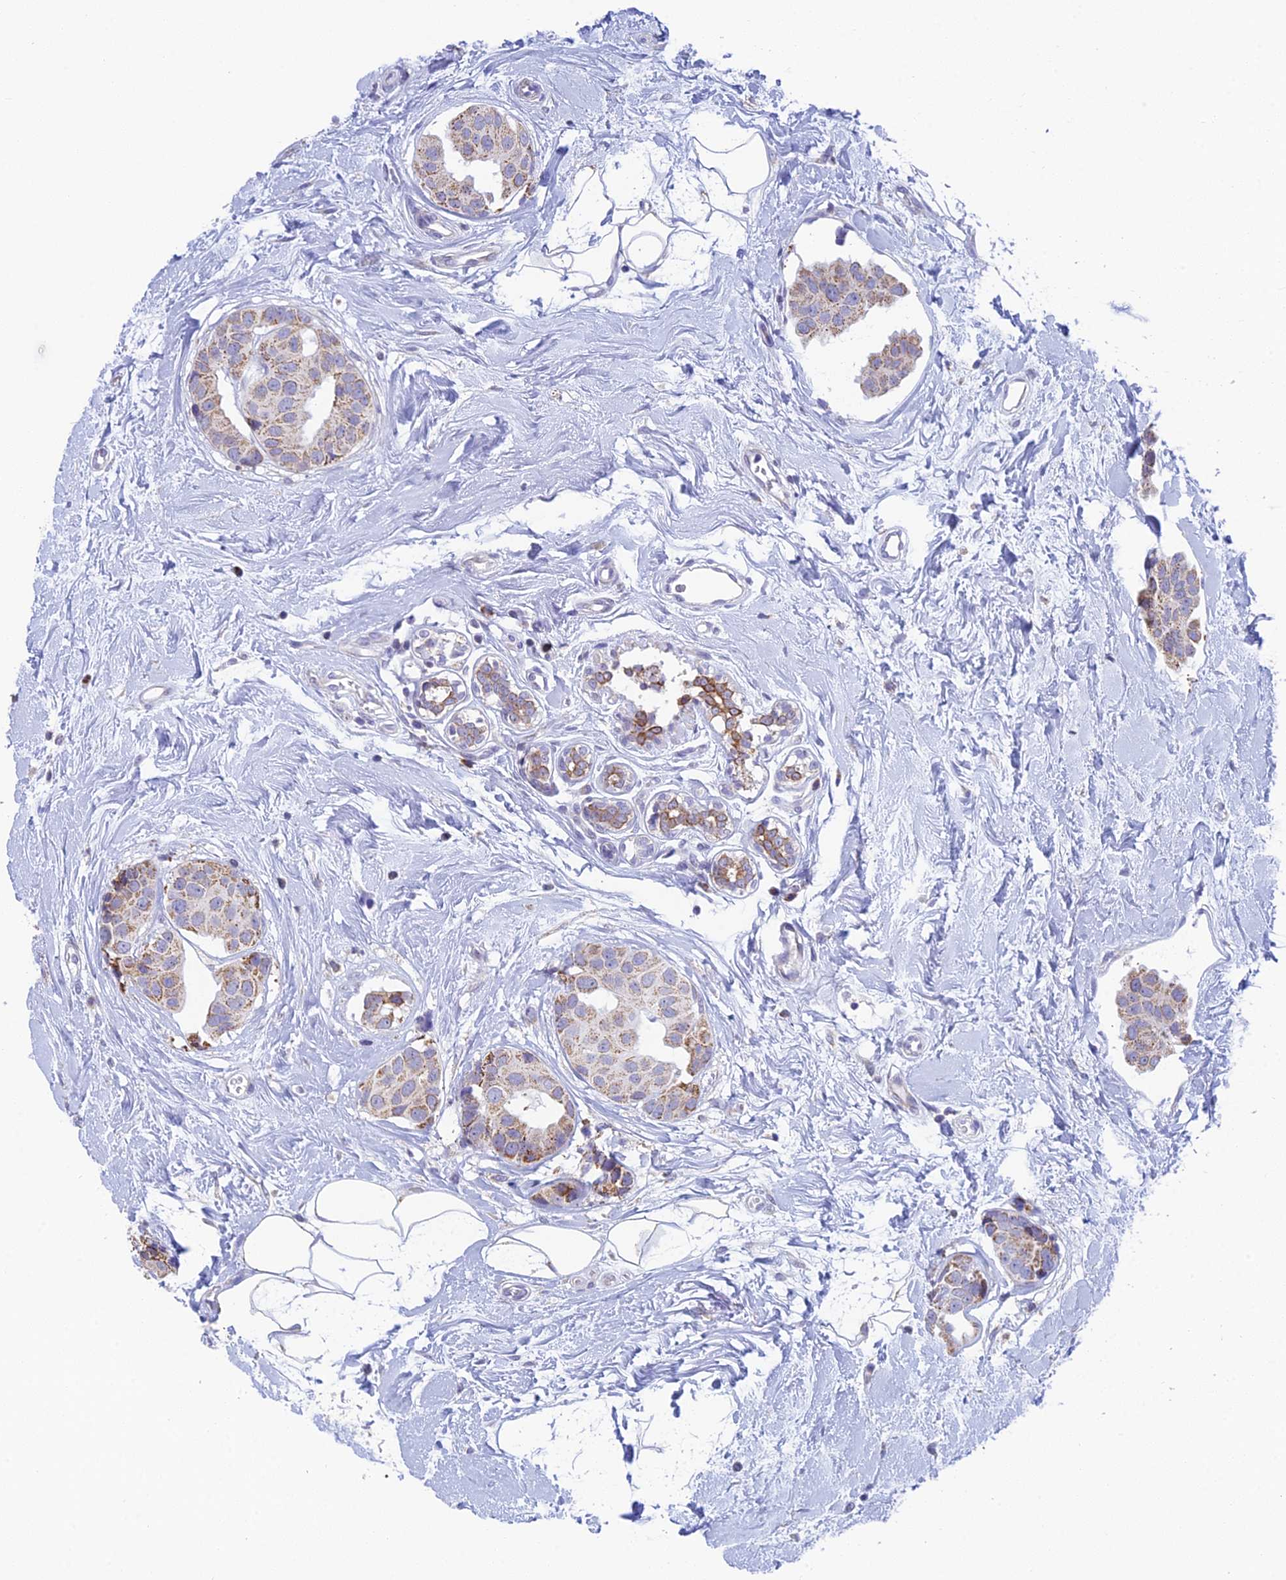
{"staining": {"intensity": "moderate", "quantity": "25%-75%", "location": "cytoplasmic/membranous"}, "tissue": "breast cancer", "cell_type": "Tumor cells", "image_type": "cancer", "snomed": [{"axis": "morphology", "description": "Normal tissue, NOS"}, {"axis": "morphology", "description": "Duct carcinoma"}, {"axis": "topography", "description": "Breast"}], "caption": "Breast cancer tissue exhibits moderate cytoplasmic/membranous positivity in about 25%-75% of tumor cells", "gene": "REXO5", "patient": {"sex": "female", "age": 39}}